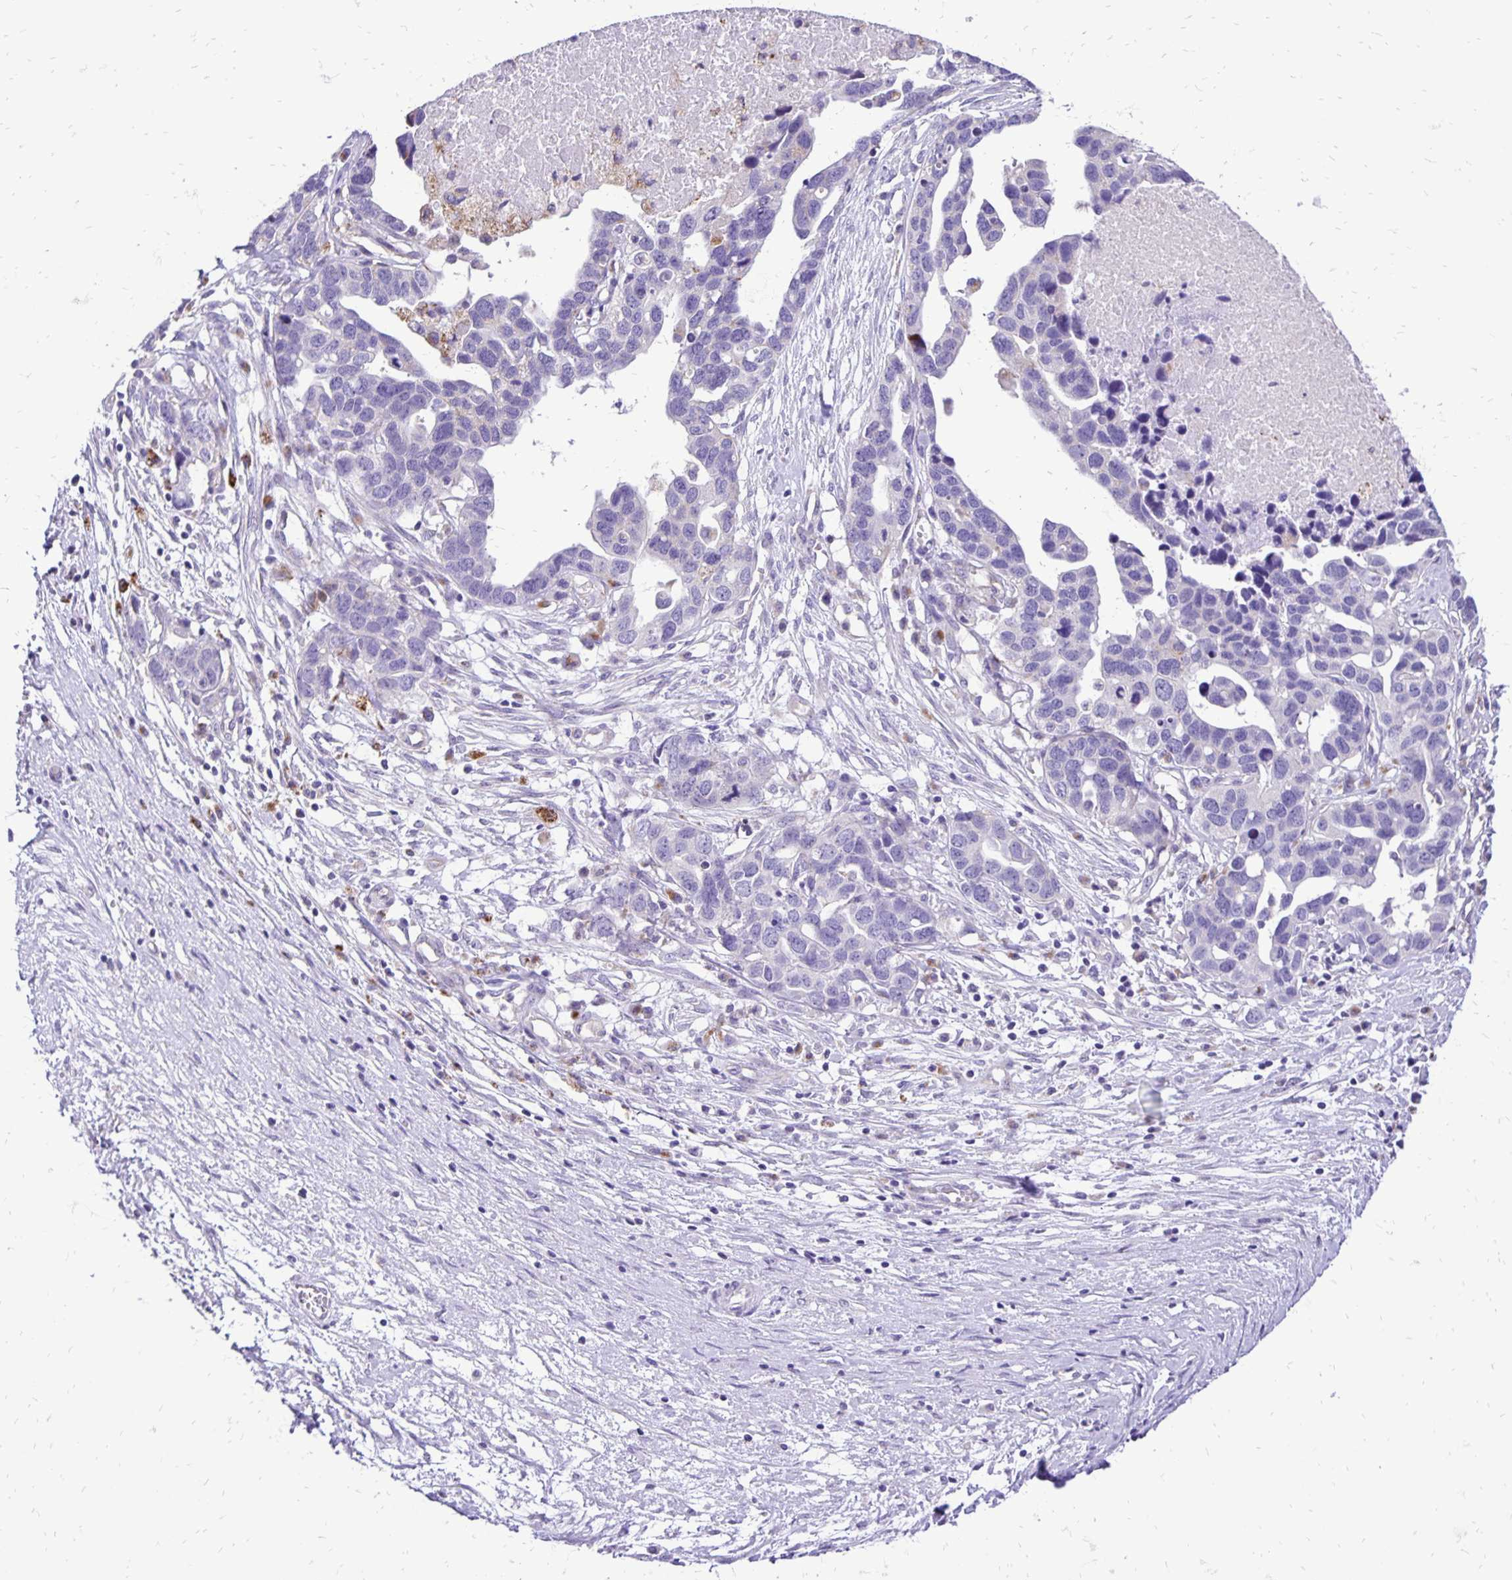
{"staining": {"intensity": "negative", "quantity": "none", "location": "none"}, "tissue": "ovarian cancer", "cell_type": "Tumor cells", "image_type": "cancer", "snomed": [{"axis": "morphology", "description": "Cystadenocarcinoma, serous, NOS"}, {"axis": "topography", "description": "Ovary"}], "caption": "Micrograph shows no protein expression in tumor cells of ovarian cancer (serous cystadenocarcinoma) tissue. (Stains: DAB (3,3'-diaminobenzidine) IHC with hematoxylin counter stain, Microscopy: brightfield microscopy at high magnification).", "gene": "EIF5A", "patient": {"sex": "female", "age": 54}}